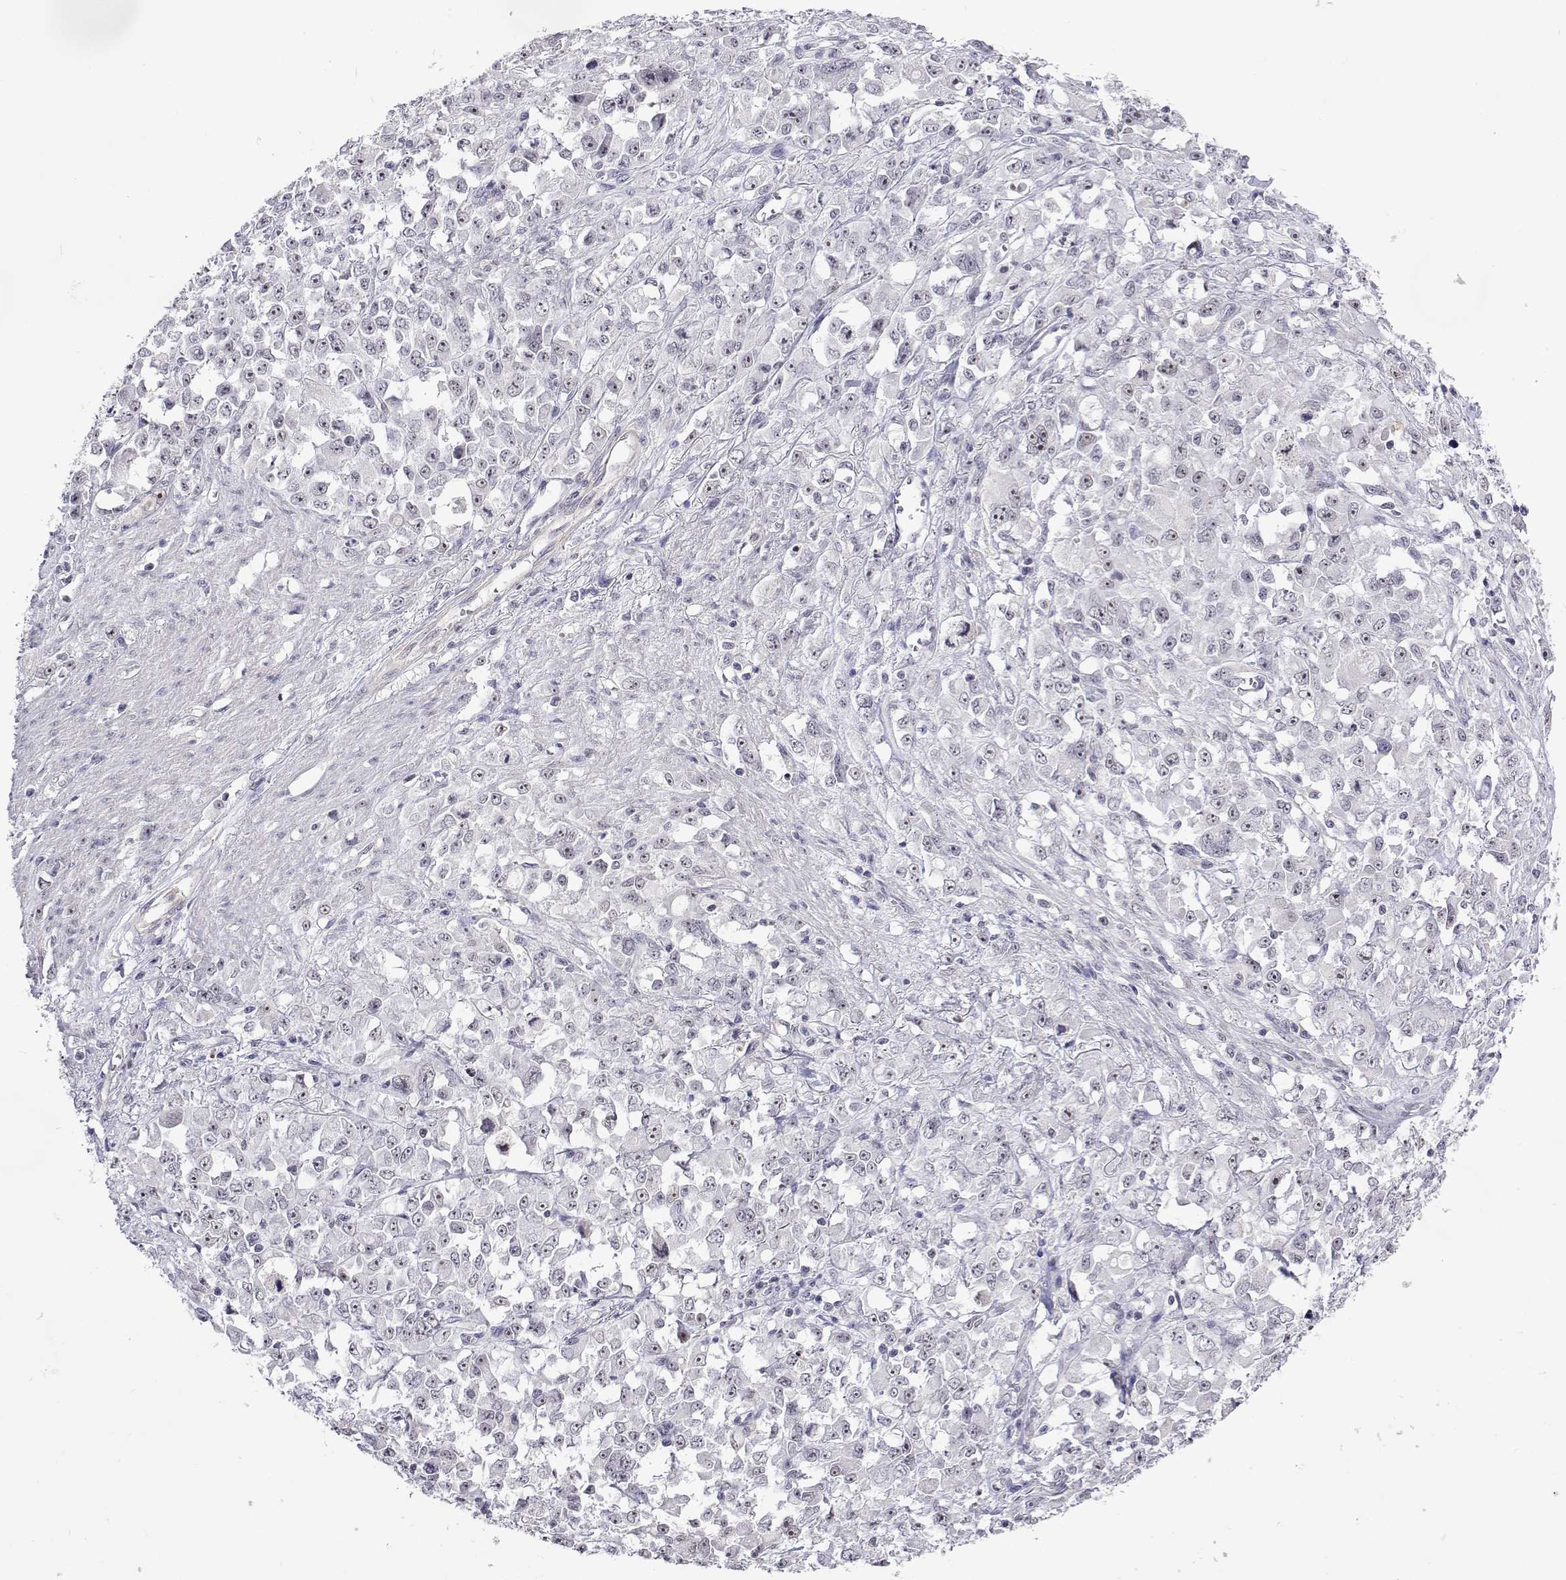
{"staining": {"intensity": "negative", "quantity": "none", "location": "none"}, "tissue": "stomach cancer", "cell_type": "Tumor cells", "image_type": "cancer", "snomed": [{"axis": "morphology", "description": "Adenocarcinoma, NOS"}, {"axis": "topography", "description": "Stomach"}], "caption": "Immunohistochemical staining of stomach cancer (adenocarcinoma) reveals no significant expression in tumor cells.", "gene": "NHP2", "patient": {"sex": "female", "age": 76}}